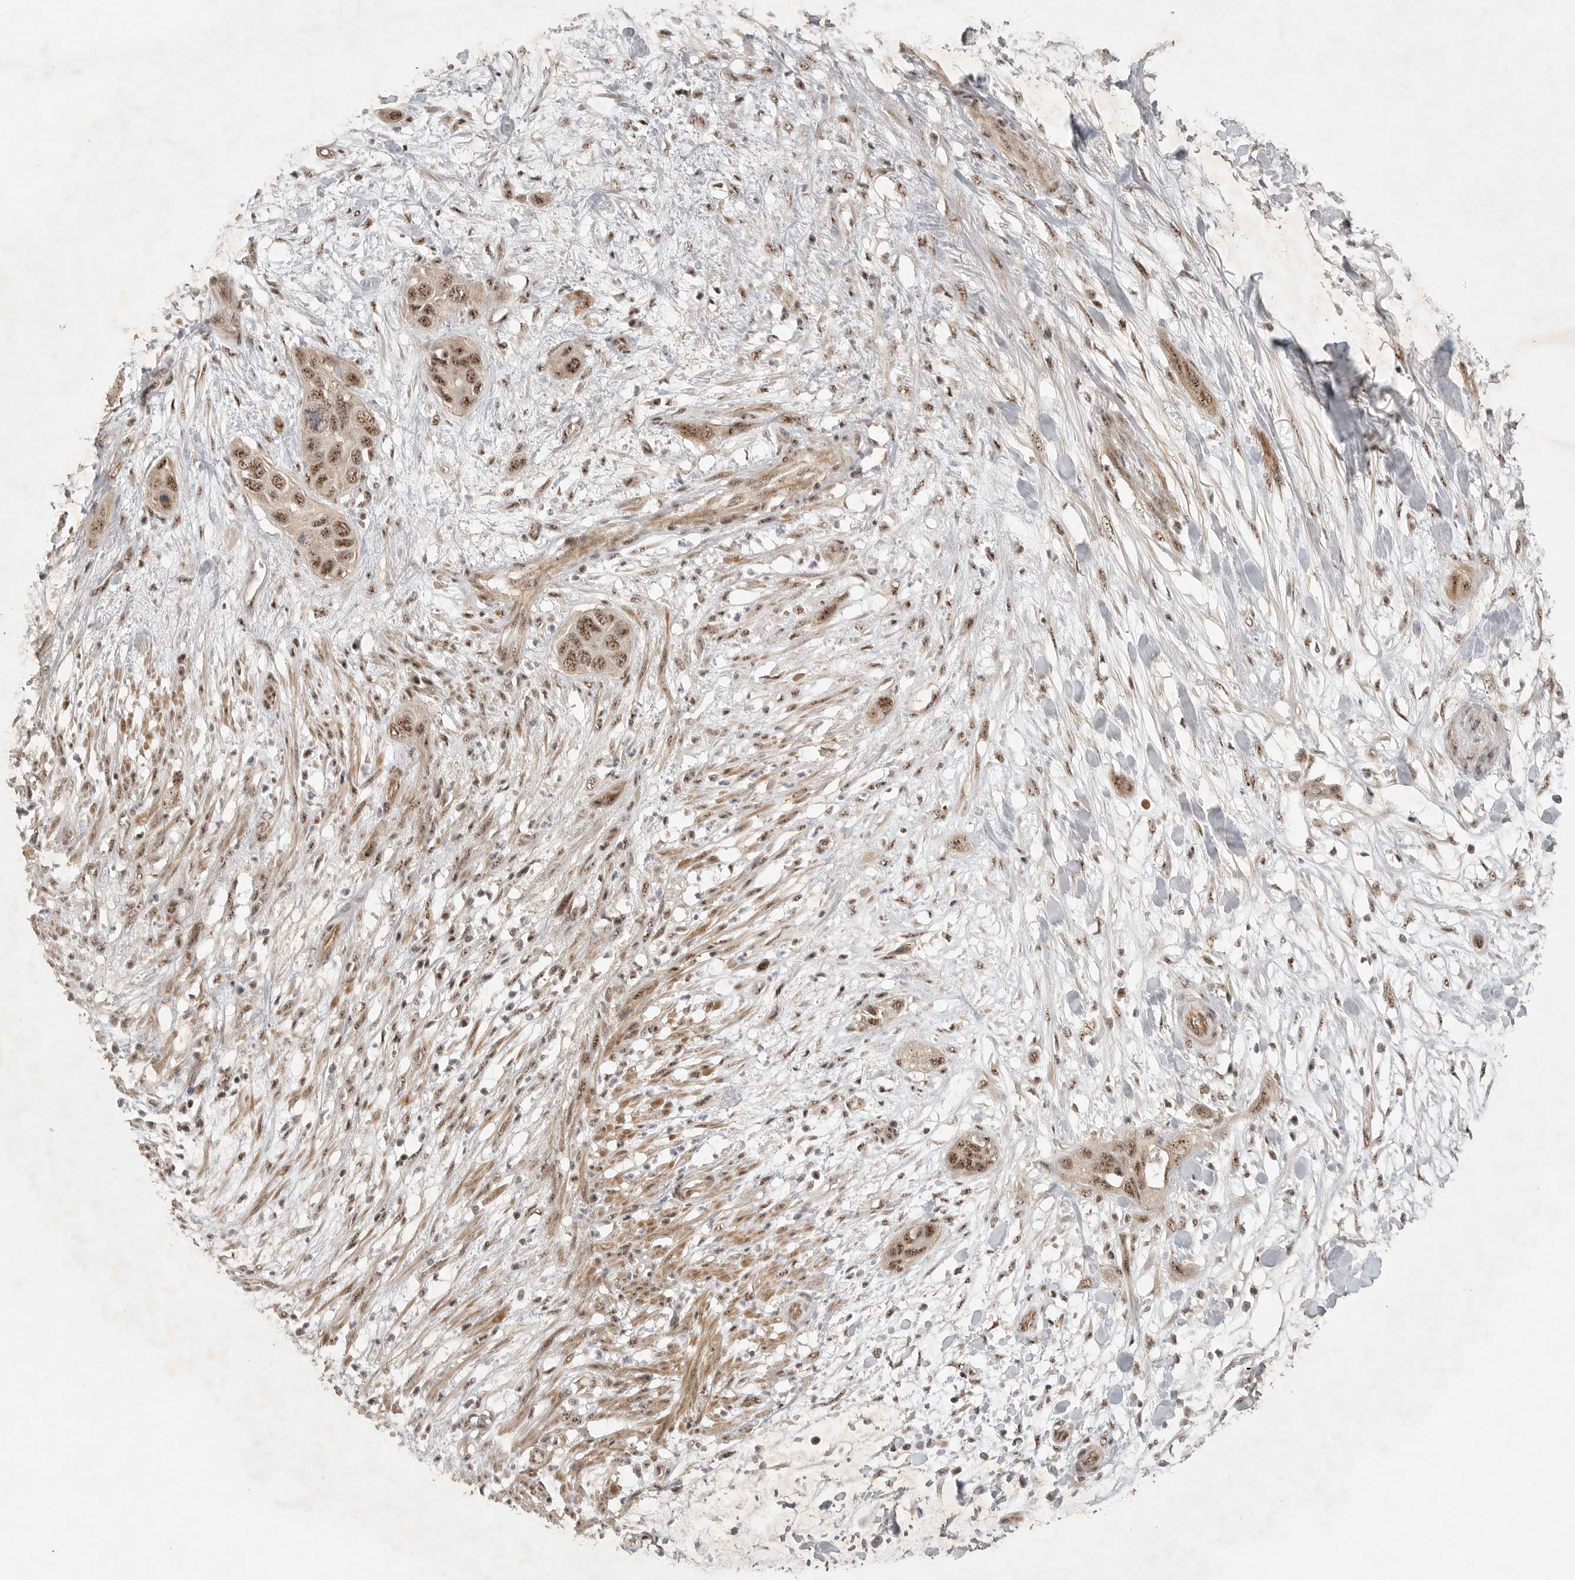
{"staining": {"intensity": "strong", "quantity": ">75%", "location": "nuclear"}, "tissue": "pancreatic cancer", "cell_type": "Tumor cells", "image_type": "cancer", "snomed": [{"axis": "morphology", "description": "Adenocarcinoma, NOS"}, {"axis": "topography", "description": "Pancreas"}], "caption": "Human pancreatic cancer (adenocarcinoma) stained with a brown dye displays strong nuclear positive expression in approximately >75% of tumor cells.", "gene": "POMP", "patient": {"sex": "female", "age": 60}}